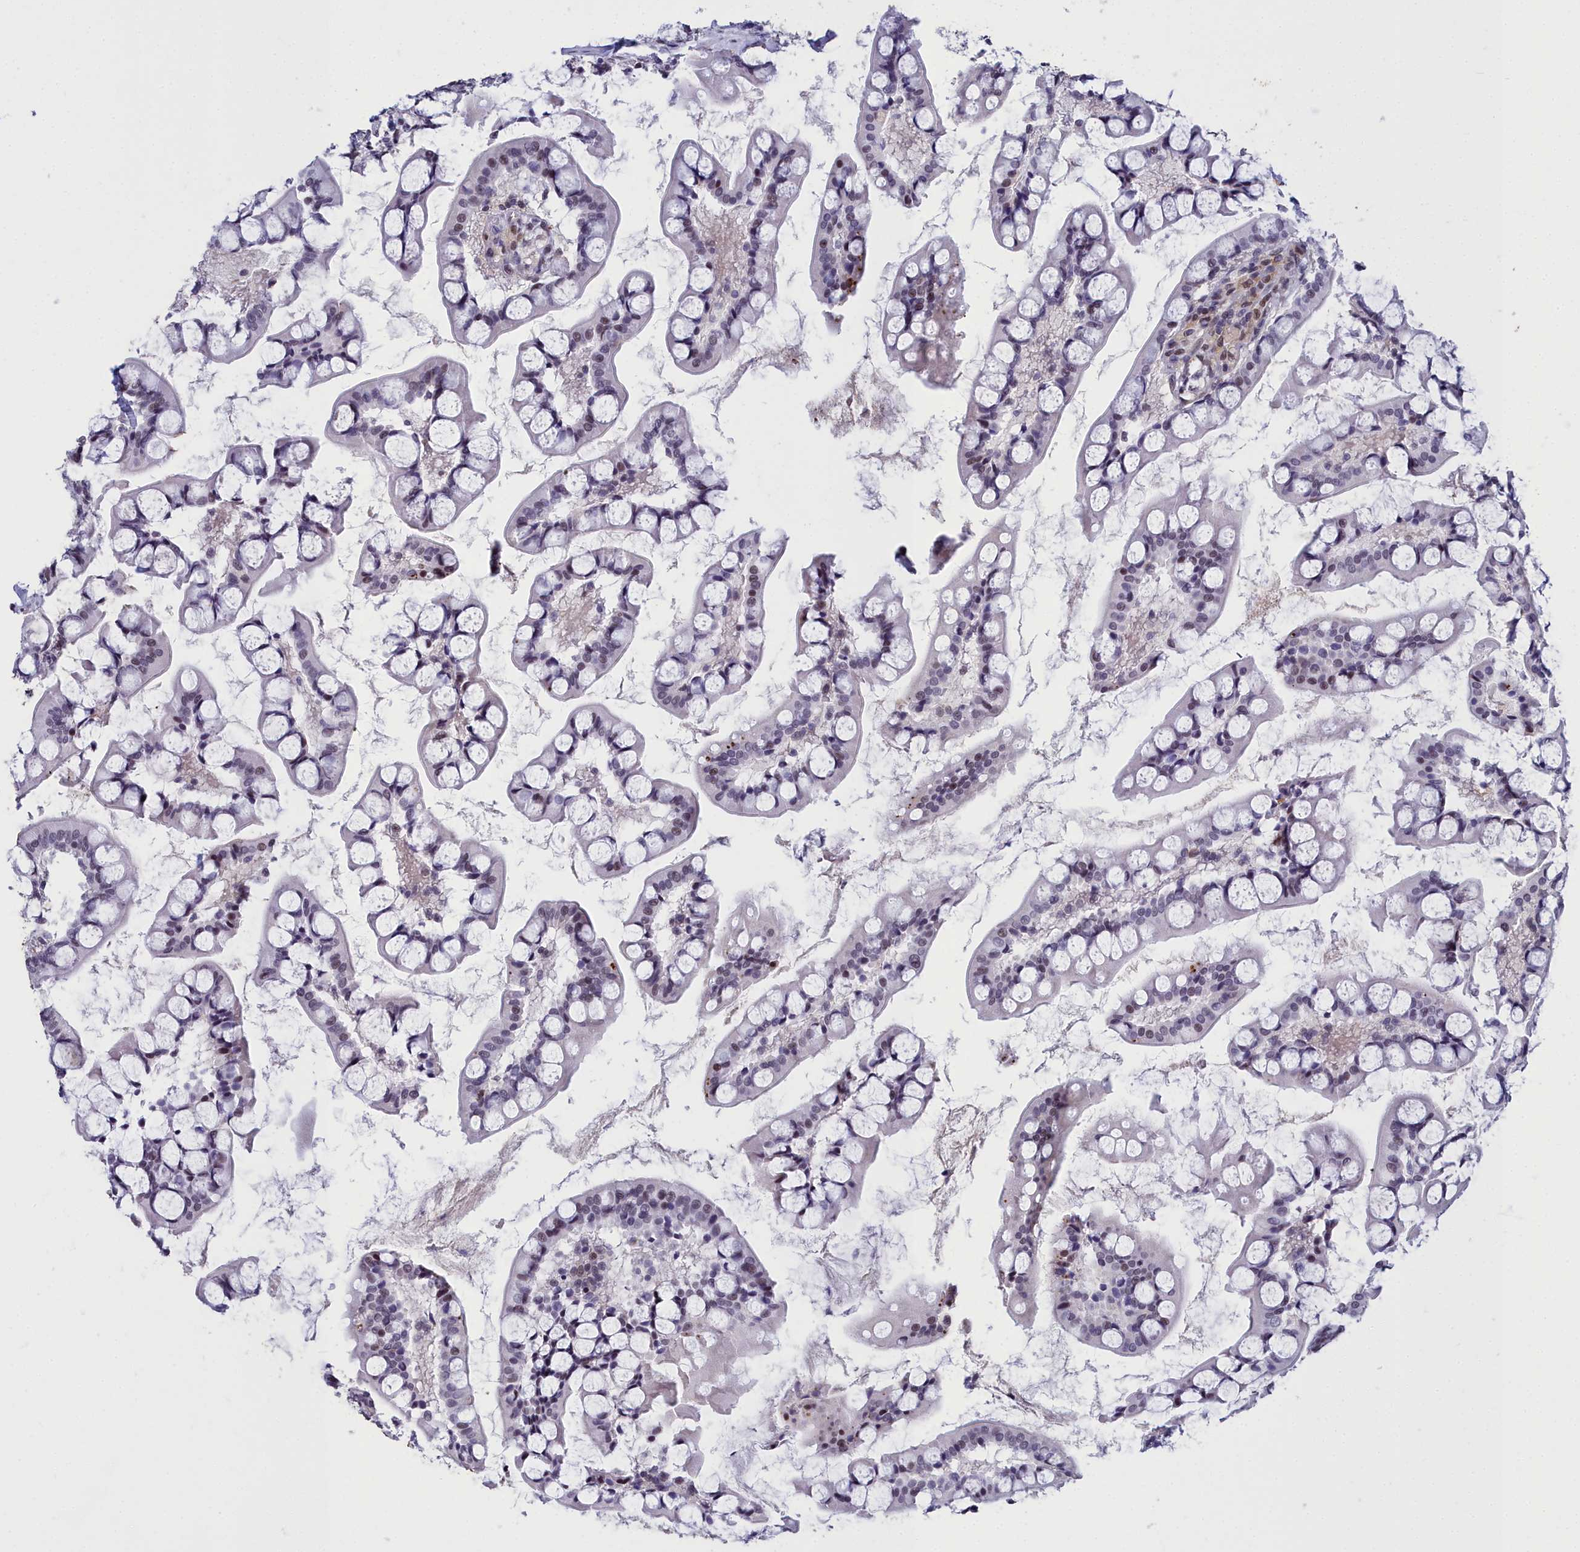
{"staining": {"intensity": "weak", "quantity": "<25%", "location": "nuclear"}, "tissue": "small intestine", "cell_type": "Glandular cells", "image_type": "normal", "snomed": [{"axis": "morphology", "description": "Normal tissue, NOS"}, {"axis": "topography", "description": "Small intestine"}], "caption": "Immunohistochemistry (IHC) micrograph of benign small intestine stained for a protein (brown), which displays no expression in glandular cells.", "gene": "CCDC97", "patient": {"sex": "male", "age": 52}}